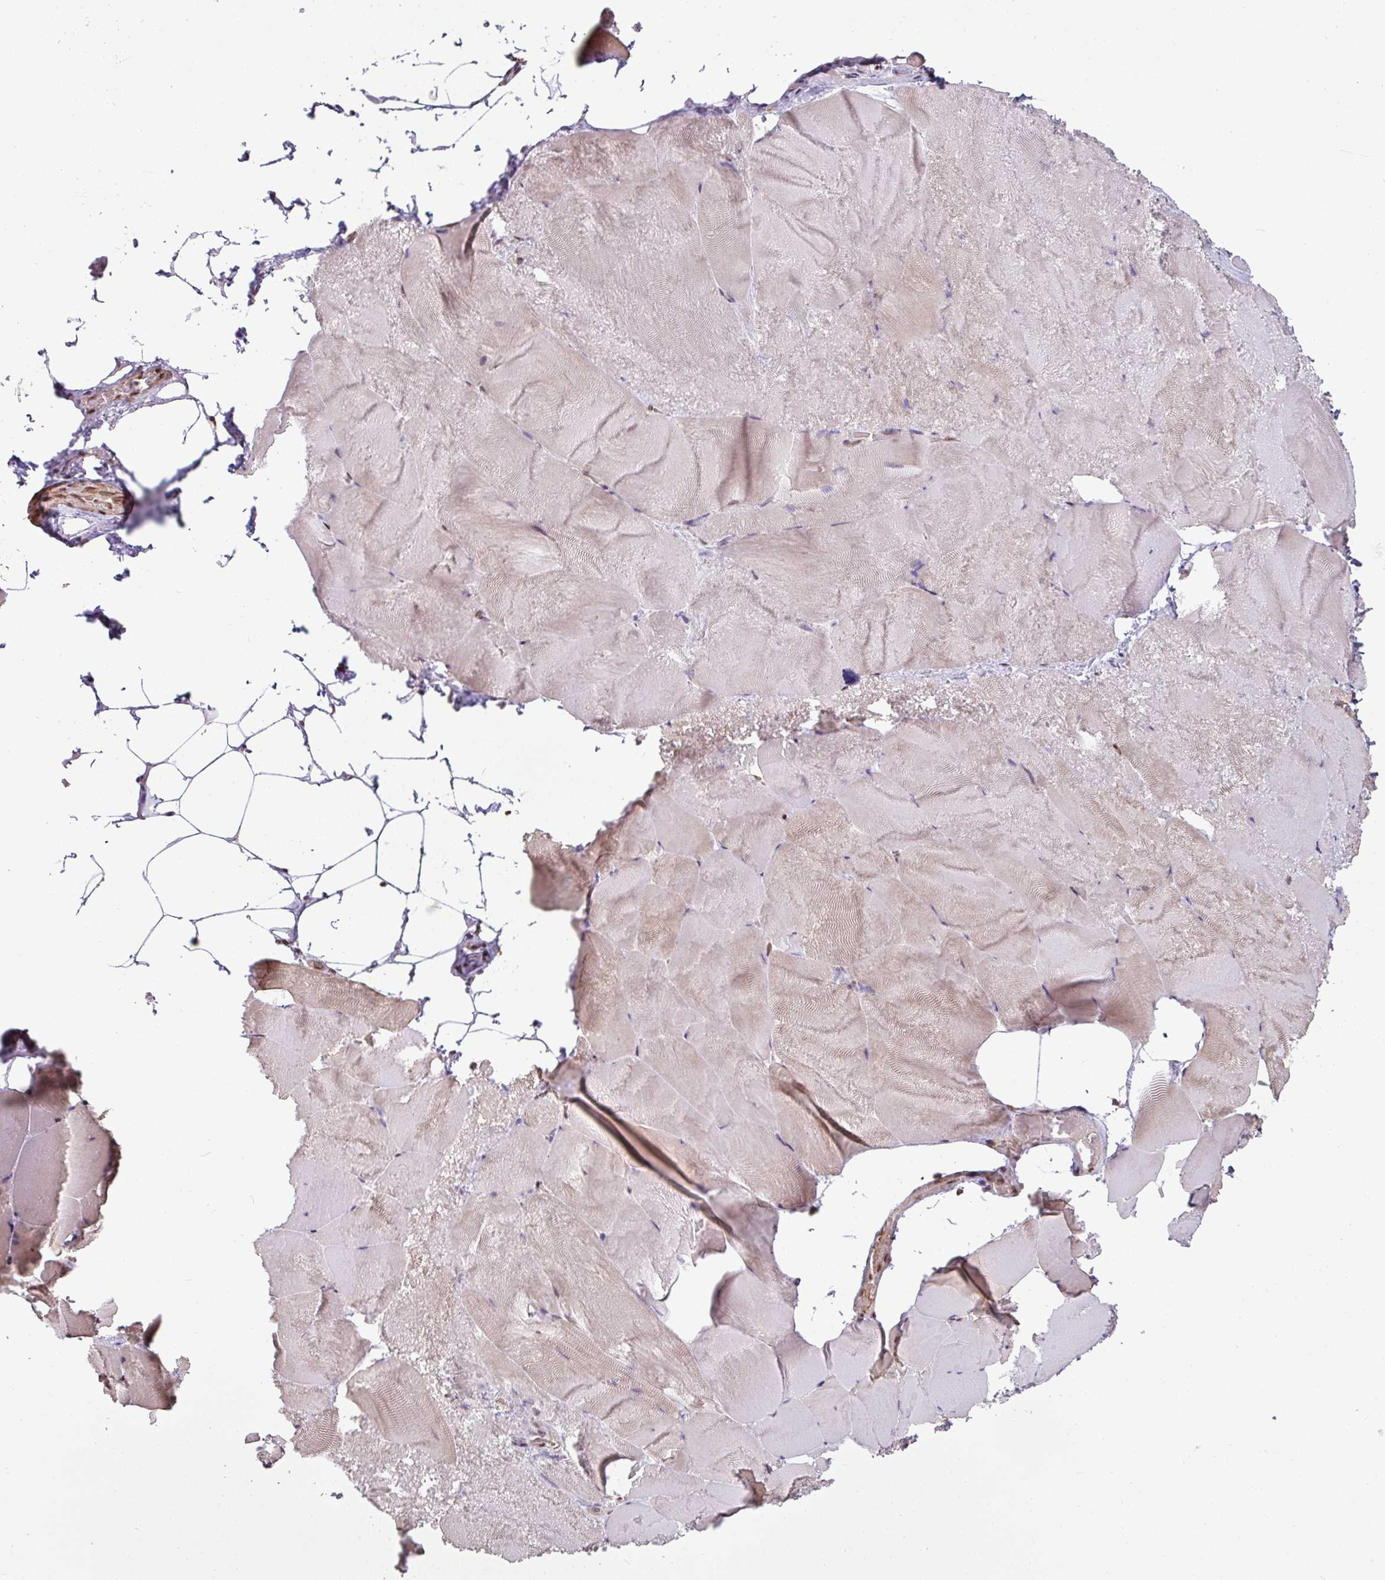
{"staining": {"intensity": "moderate", "quantity": "25%-75%", "location": "nuclear"}, "tissue": "skeletal muscle", "cell_type": "Myocytes", "image_type": "normal", "snomed": [{"axis": "morphology", "description": "Normal tissue, NOS"}, {"axis": "topography", "description": "Skeletal muscle"}], "caption": "A brown stain labels moderate nuclear positivity of a protein in myocytes of benign skeletal muscle.", "gene": "NCOA5", "patient": {"sex": "female", "age": 64}}